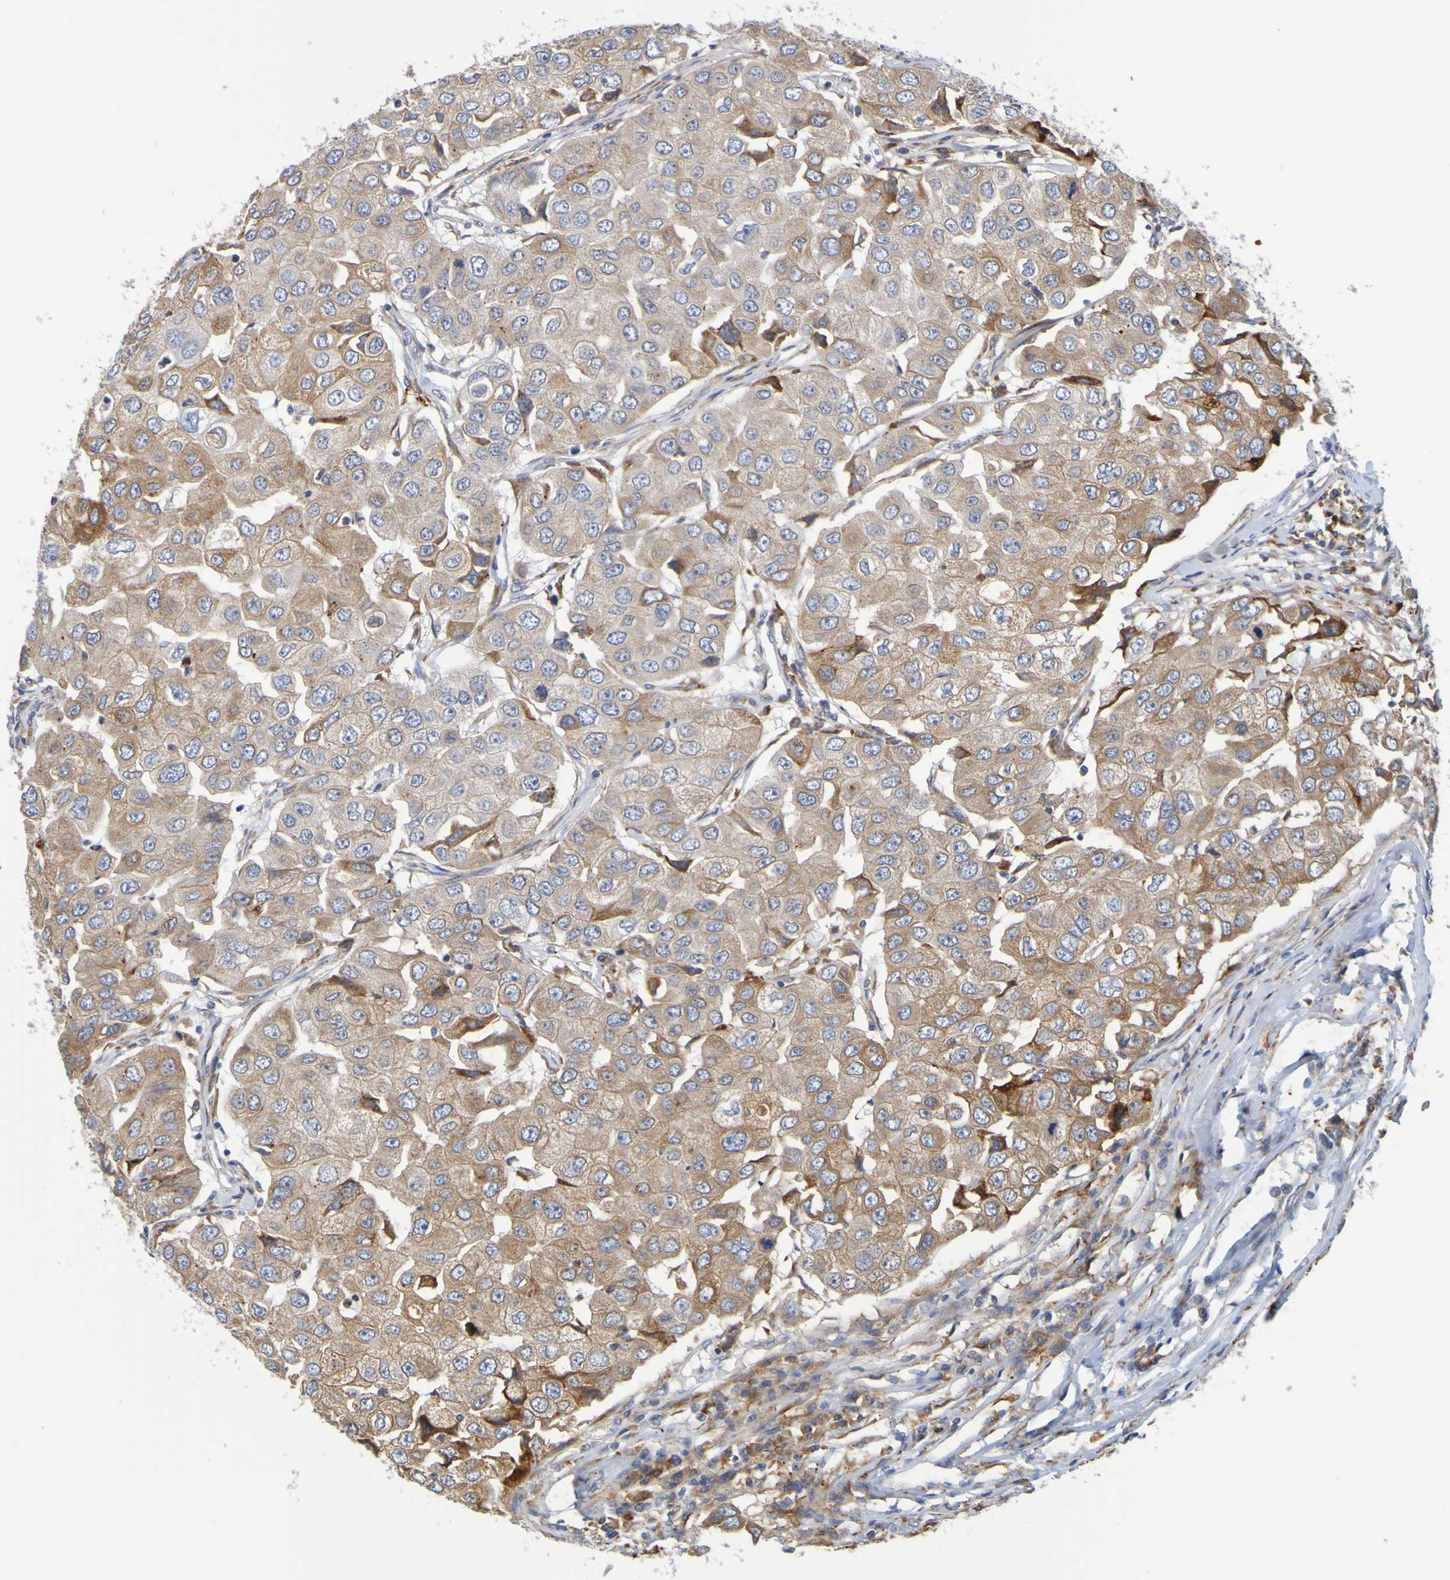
{"staining": {"intensity": "moderate", "quantity": ">75%", "location": "cytoplasmic/membranous"}, "tissue": "breast cancer", "cell_type": "Tumor cells", "image_type": "cancer", "snomed": [{"axis": "morphology", "description": "Duct carcinoma"}, {"axis": "topography", "description": "Breast"}], "caption": "Protein expression analysis of intraductal carcinoma (breast) displays moderate cytoplasmic/membranous positivity in about >75% of tumor cells.", "gene": "SIL1", "patient": {"sex": "female", "age": 27}}